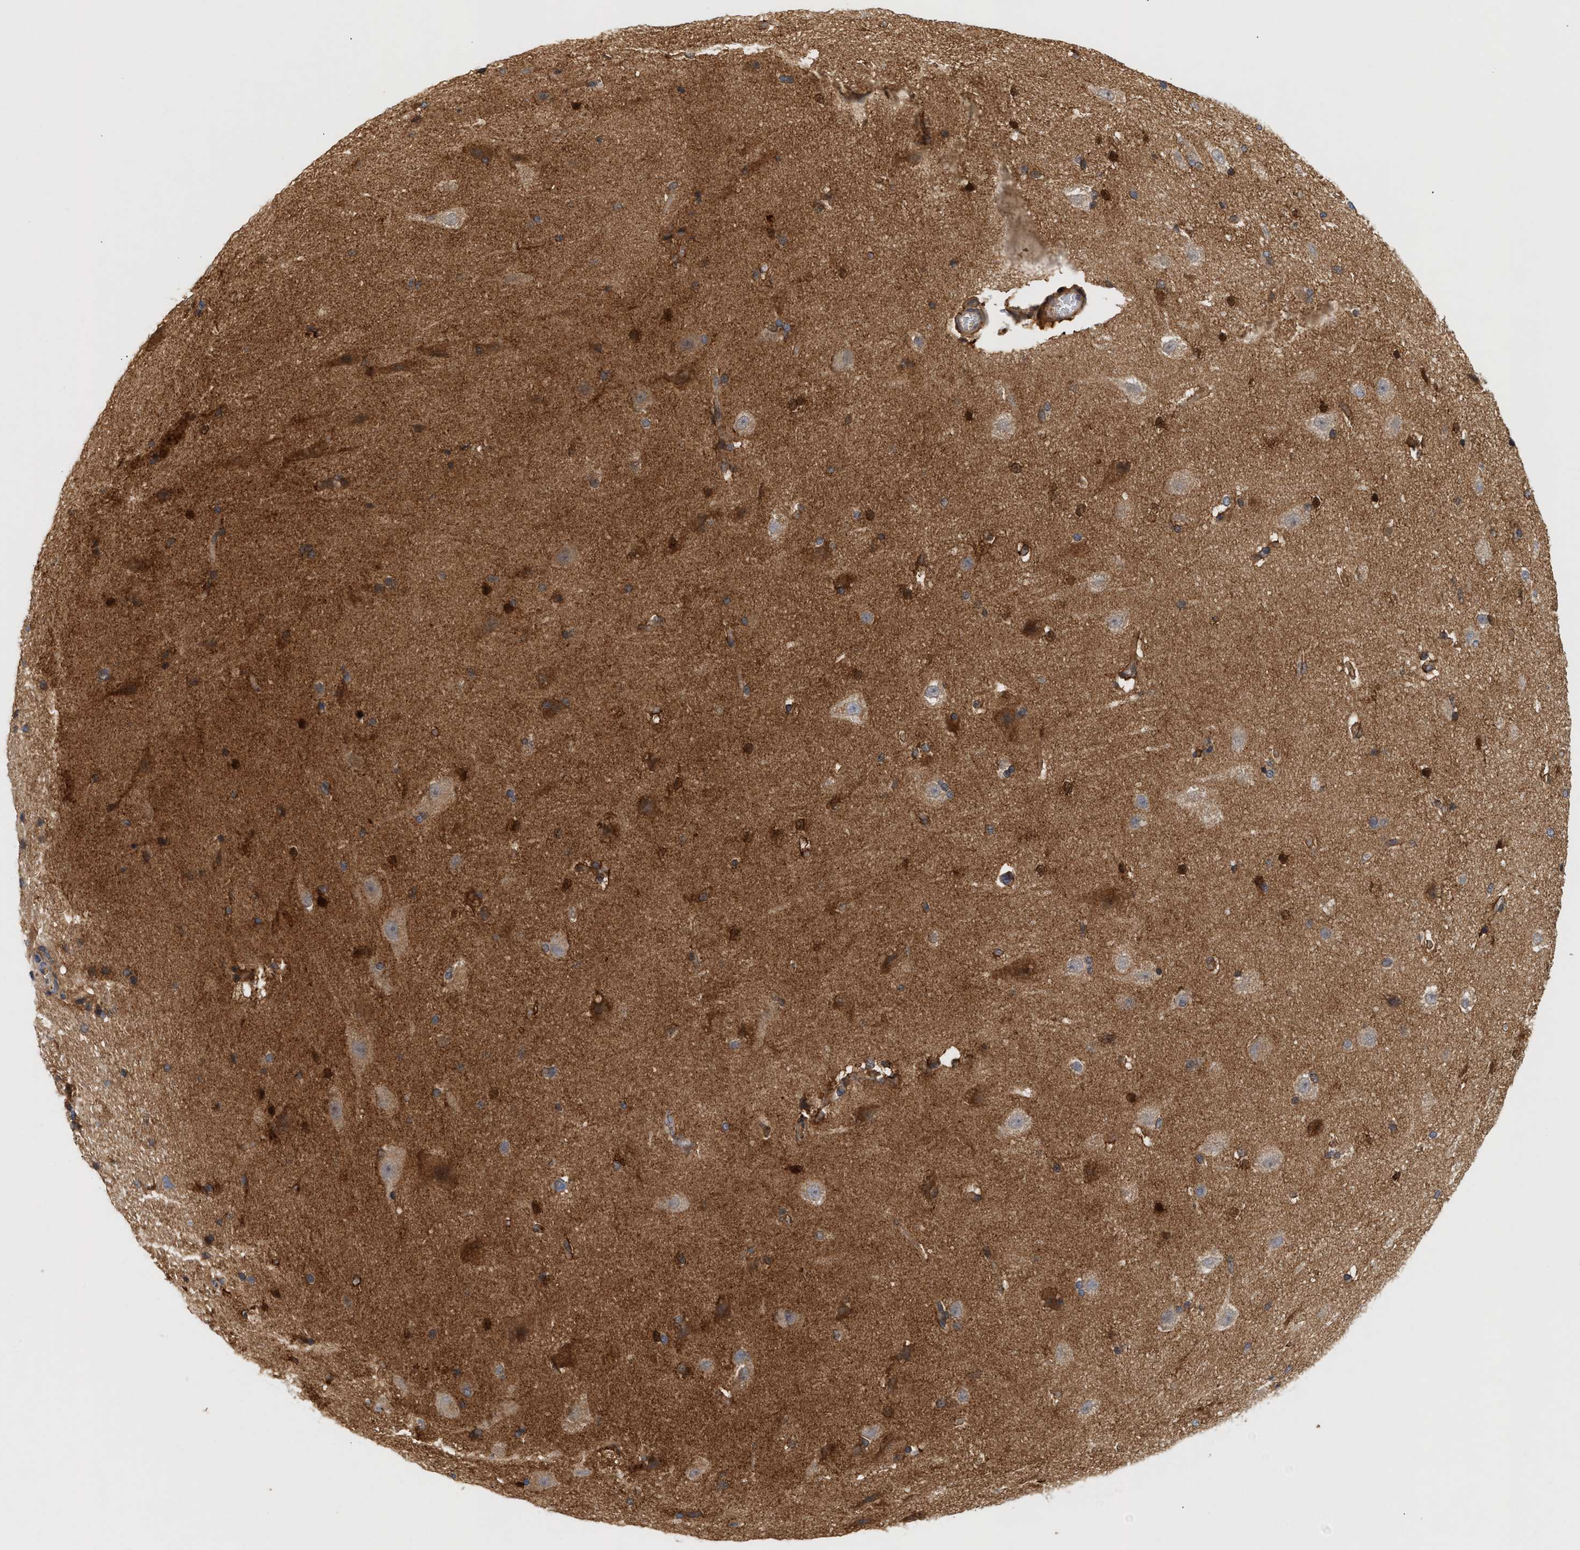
{"staining": {"intensity": "negative", "quantity": "none", "location": "none"}, "tissue": "cerebral cortex", "cell_type": "Endothelial cells", "image_type": "normal", "snomed": [{"axis": "morphology", "description": "Normal tissue, NOS"}, {"axis": "topography", "description": "Cerebral cortex"}, {"axis": "topography", "description": "Hippocampus"}], "caption": "IHC image of benign cerebral cortex: cerebral cortex stained with DAB shows no significant protein positivity in endothelial cells.", "gene": "PLCD1", "patient": {"sex": "female", "age": 19}}